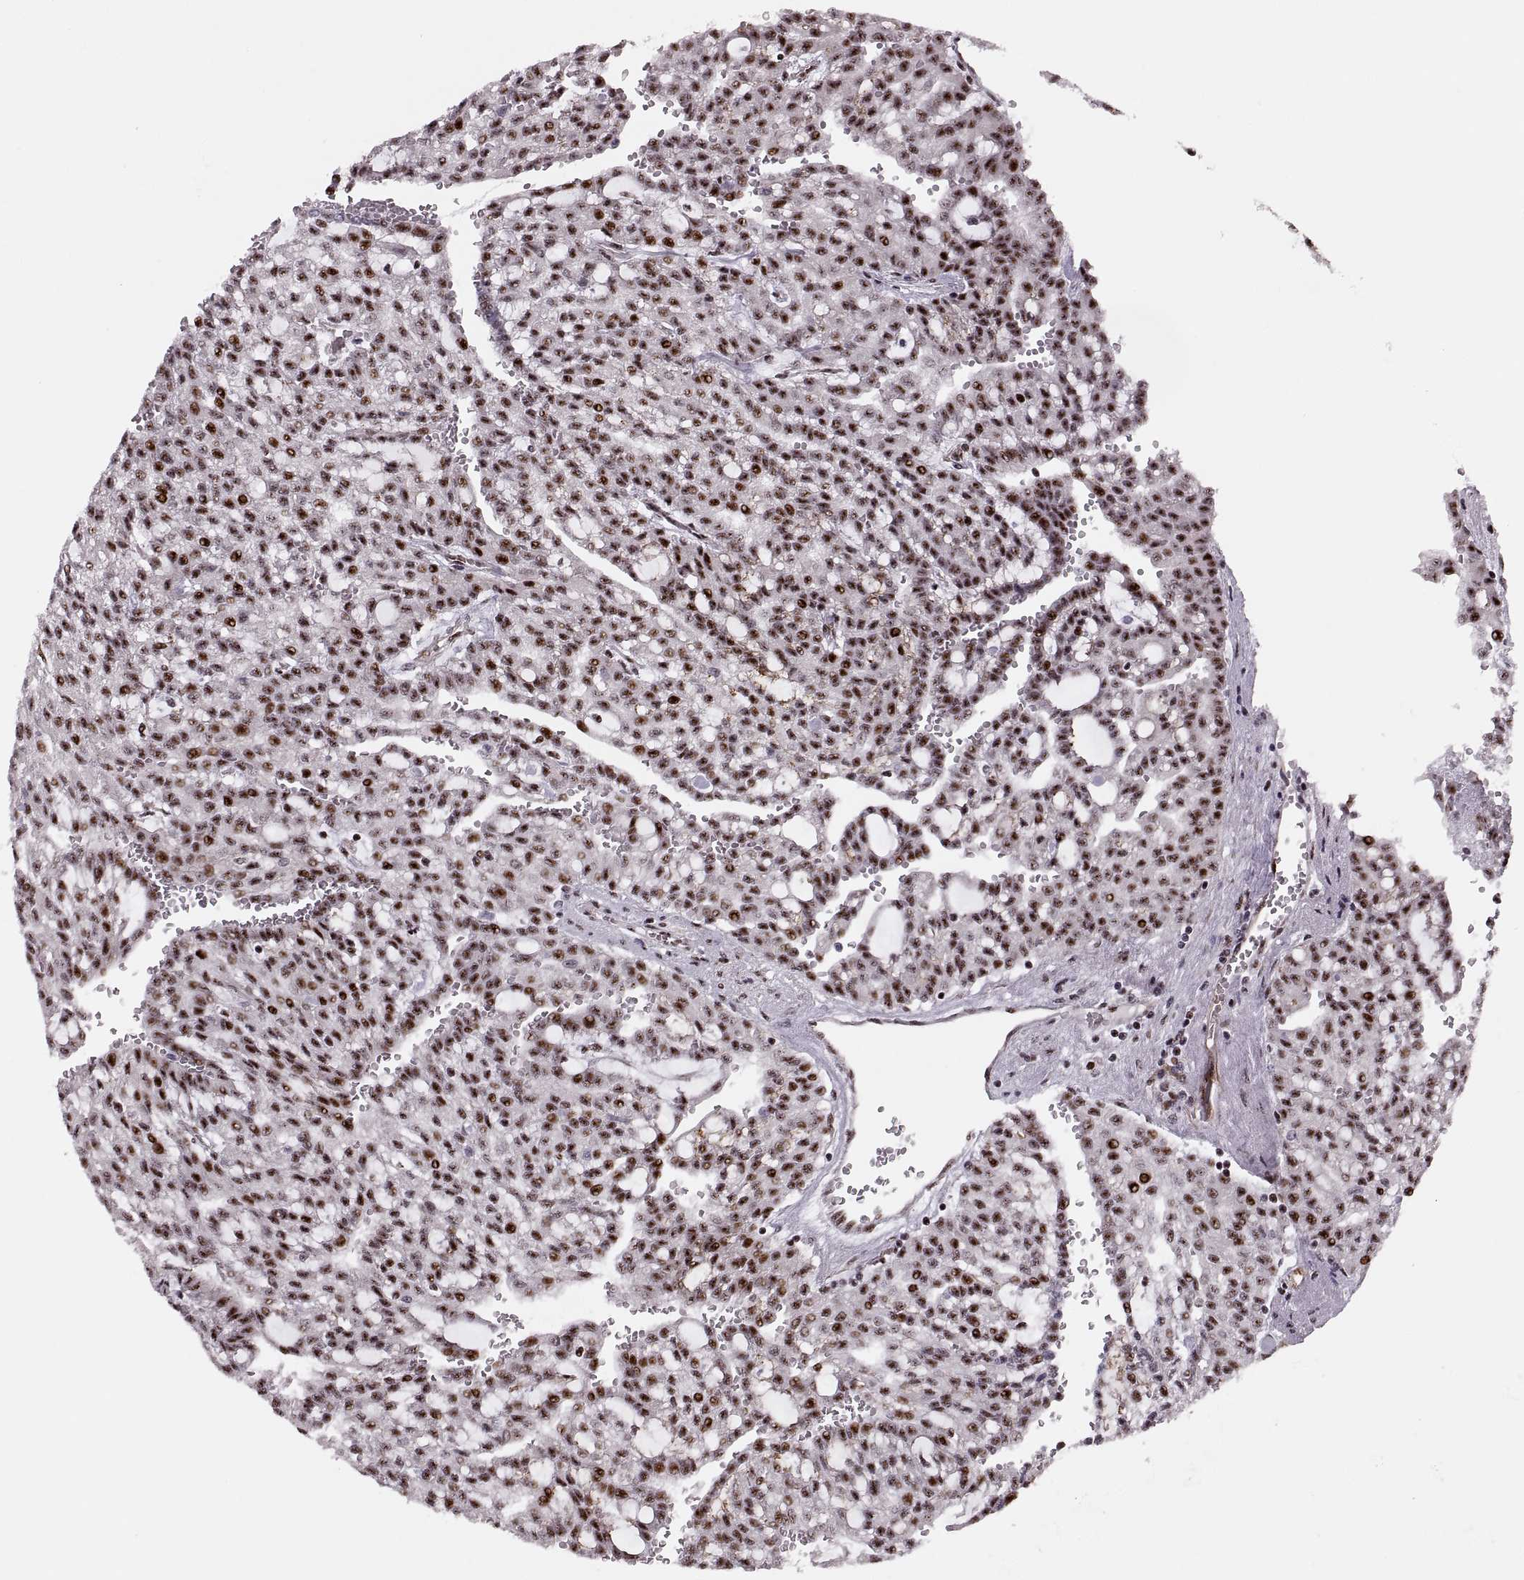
{"staining": {"intensity": "strong", "quantity": ">75%", "location": "nuclear"}, "tissue": "renal cancer", "cell_type": "Tumor cells", "image_type": "cancer", "snomed": [{"axis": "morphology", "description": "Adenocarcinoma, NOS"}, {"axis": "topography", "description": "Kidney"}], "caption": "Adenocarcinoma (renal) stained with a brown dye exhibits strong nuclear positive expression in approximately >75% of tumor cells.", "gene": "ZCCHC17", "patient": {"sex": "male", "age": 63}}